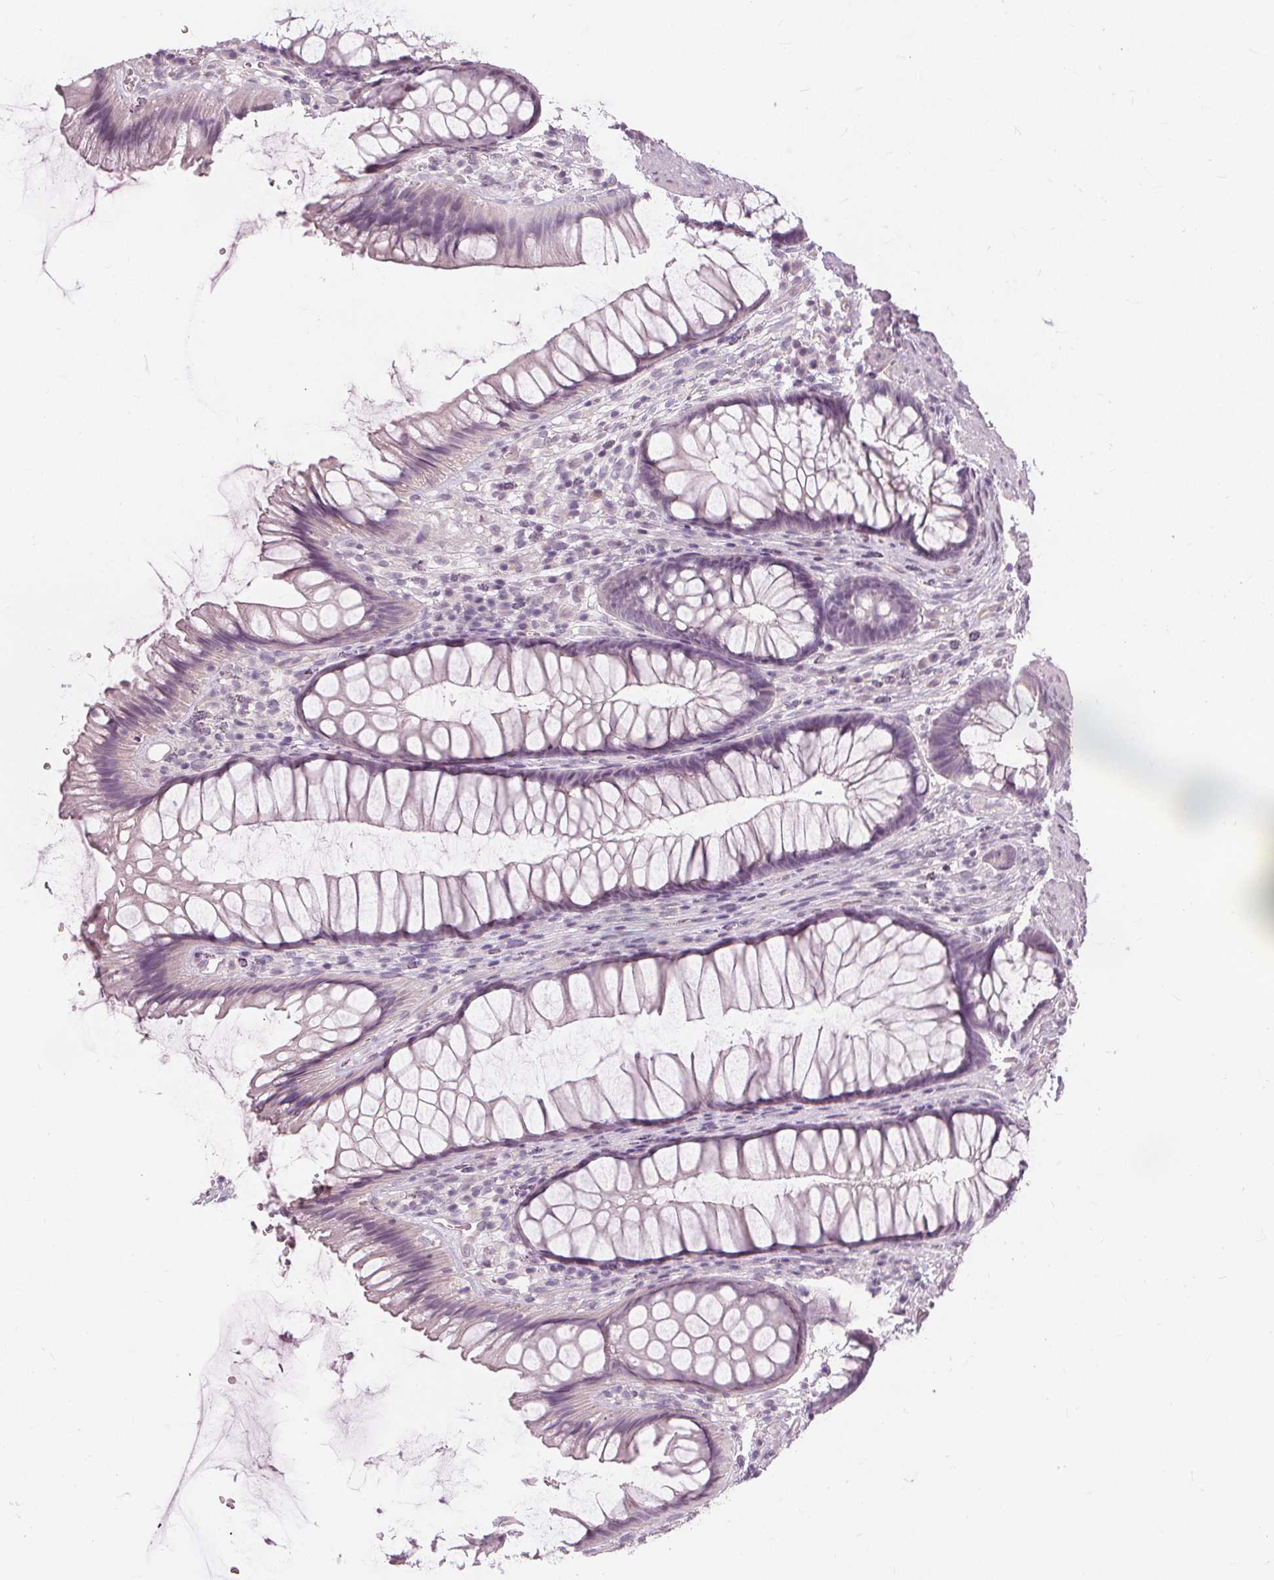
{"staining": {"intensity": "negative", "quantity": "none", "location": "none"}, "tissue": "rectum", "cell_type": "Glandular cells", "image_type": "normal", "snomed": [{"axis": "morphology", "description": "Normal tissue, NOS"}, {"axis": "topography", "description": "Rectum"}], "caption": "This is an immunohistochemistry histopathology image of normal human rectum. There is no positivity in glandular cells.", "gene": "SFTPD", "patient": {"sex": "male", "age": 53}}